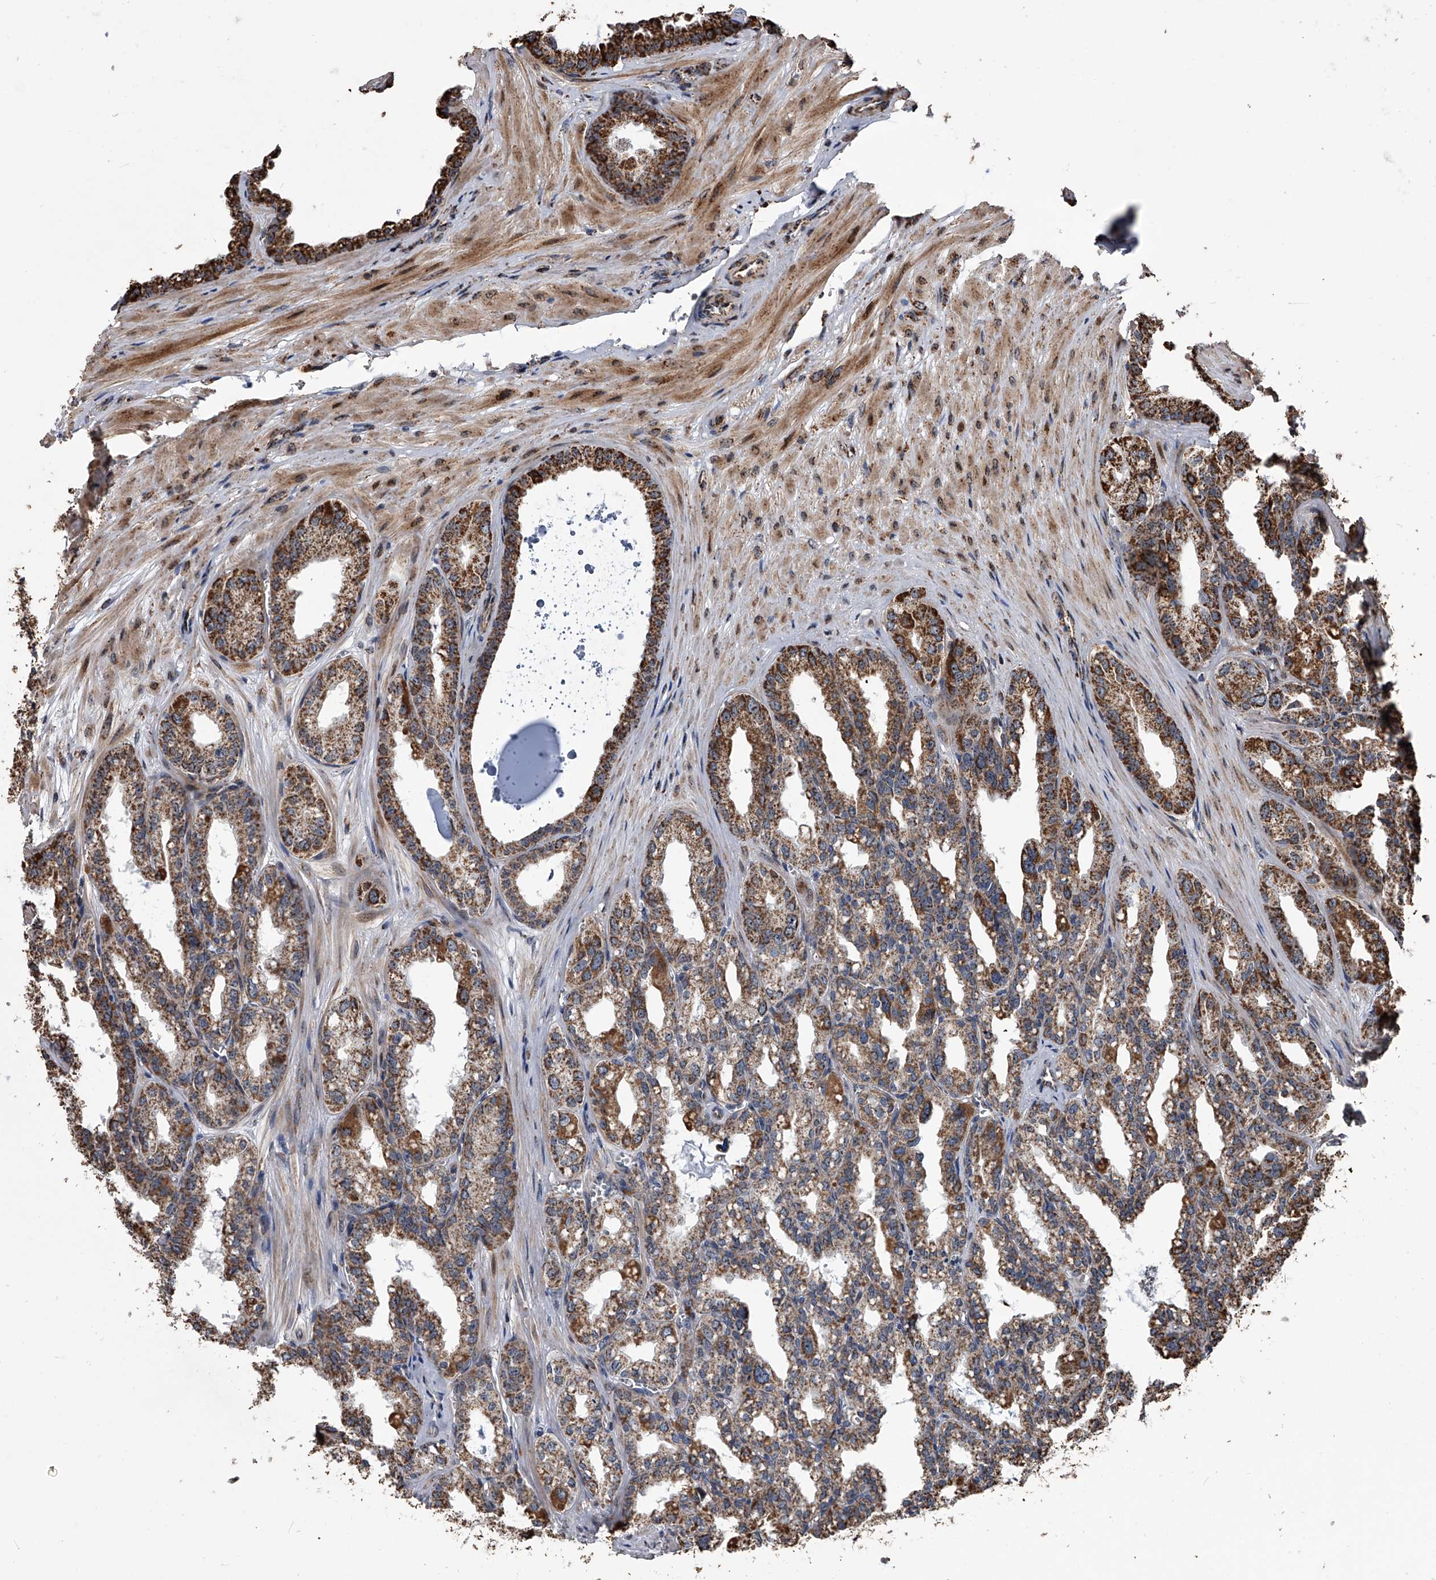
{"staining": {"intensity": "moderate", "quantity": ">75%", "location": "cytoplasmic/membranous"}, "tissue": "seminal vesicle", "cell_type": "Glandular cells", "image_type": "normal", "snomed": [{"axis": "morphology", "description": "Normal tissue, NOS"}, {"axis": "topography", "description": "Prostate"}, {"axis": "topography", "description": "Seminal veicle"}], "caption": "Immunohistochemistry (DAB) staining of unremarkable seminal vesicle shows moderate cytoplasmic/membranous protein staining in approximately >75% of glandular cells. The staining was performed using DAB (3,3'-diaminobenzidine), with brown indicating positive protein expression. Nuclei are stained blue with hematoxylin.", "gene": "SMPDL3A", "patient": {"sex": "male", "age": 51}}